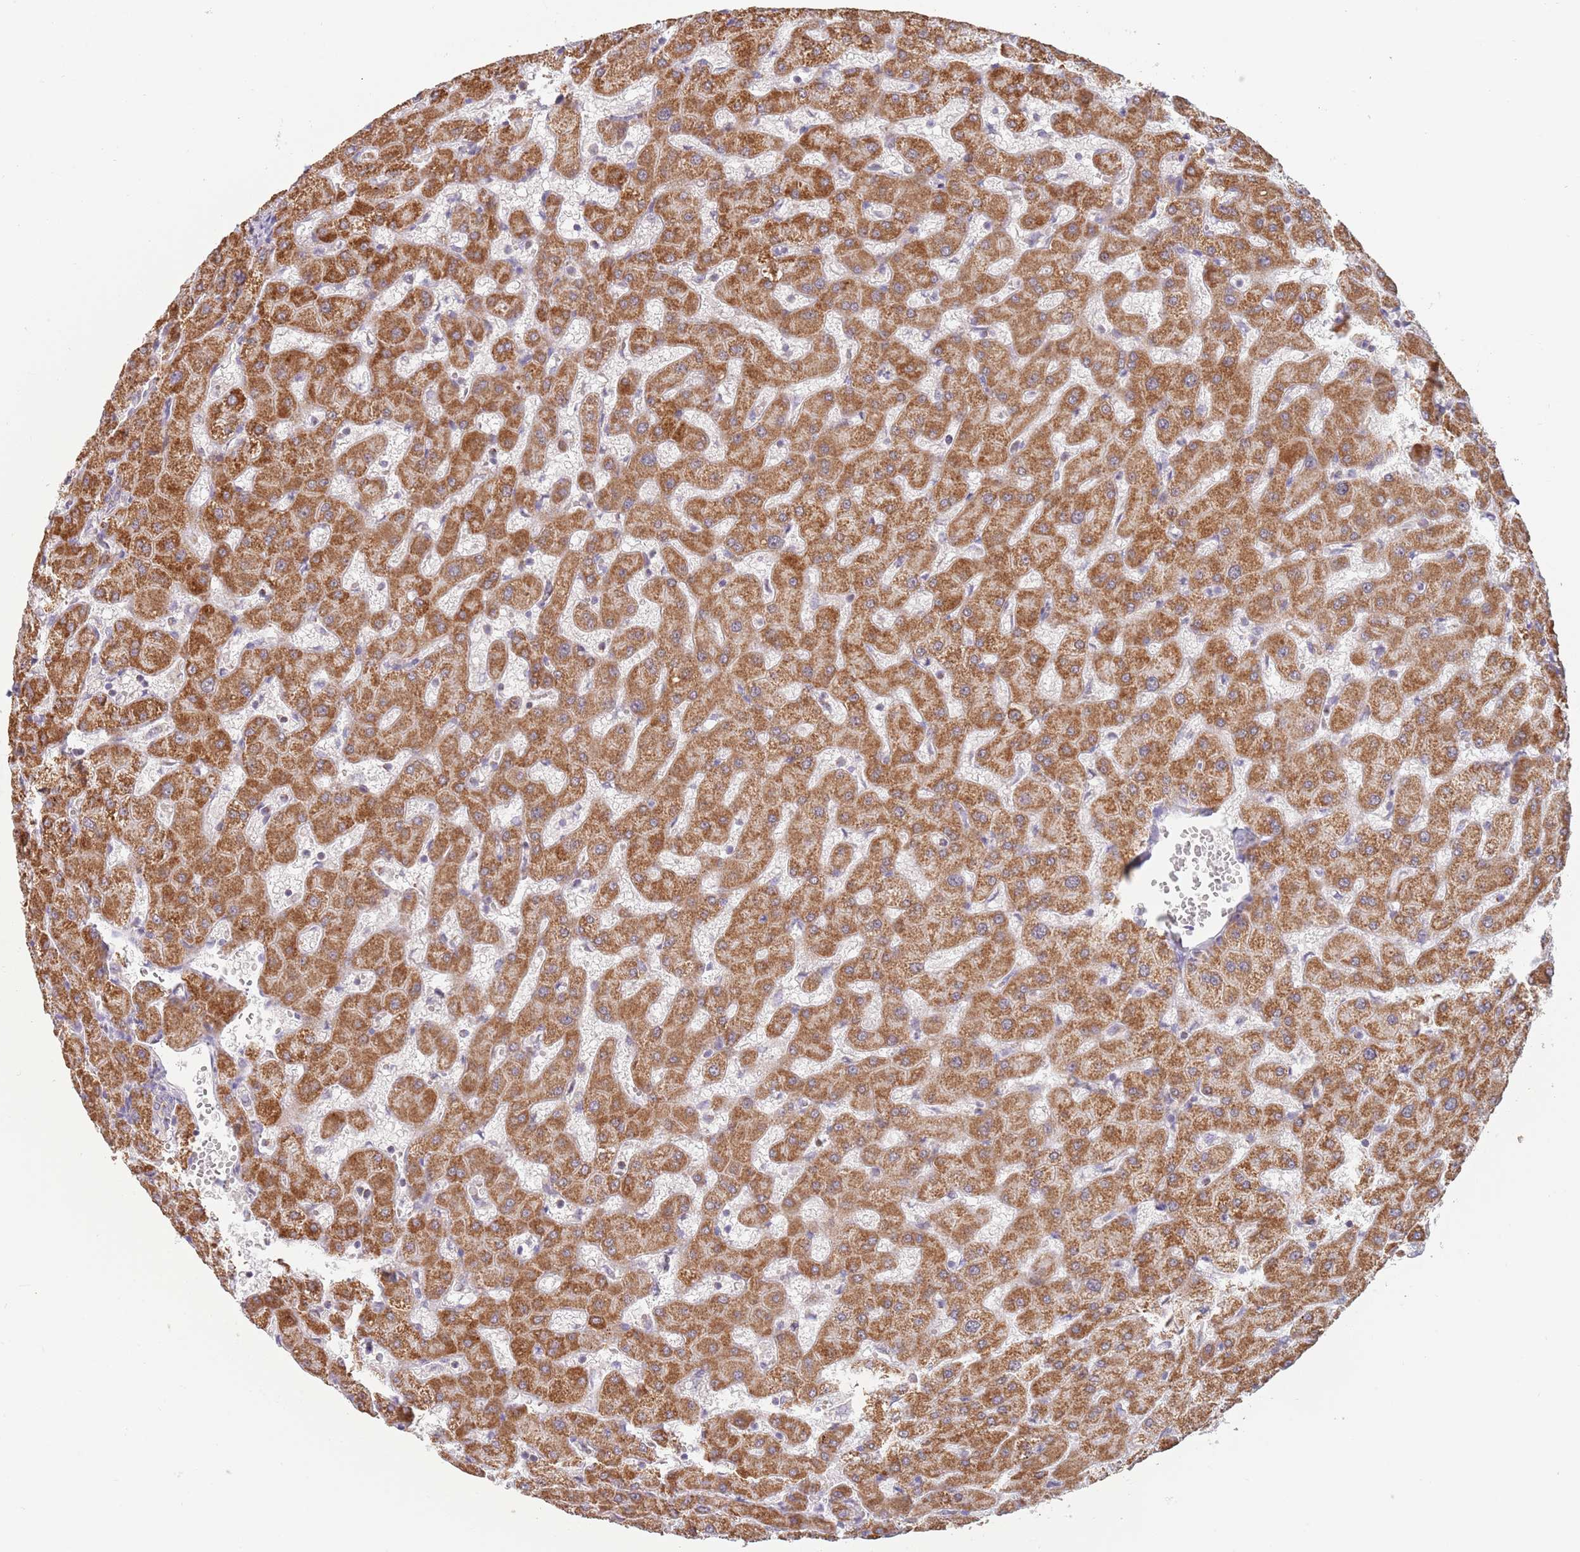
{"staining": {"intensity": "negative", "quantity": "none", "location": "none"}, "tissue": "liver", "cell_type": "Cholangiocytes", "image_type": "normal", "snomed": [{"axis": "morphology", "description": "Normal tissue, NOS"}, {"axis": "topography", "description": "Liver"}], "caption": "High power microscopy image of an immunohistochemistry photomicrograph of normal liver, revealing no significant expression in cholangiocytes. Brightfield microscopy of immunohistochemistry (IHC) stained with DAB (brown) and hematoxylin (blue), captured at high magnification.", "gene": "TIMM13", "patient": {"sex": "female", "age": 63}}